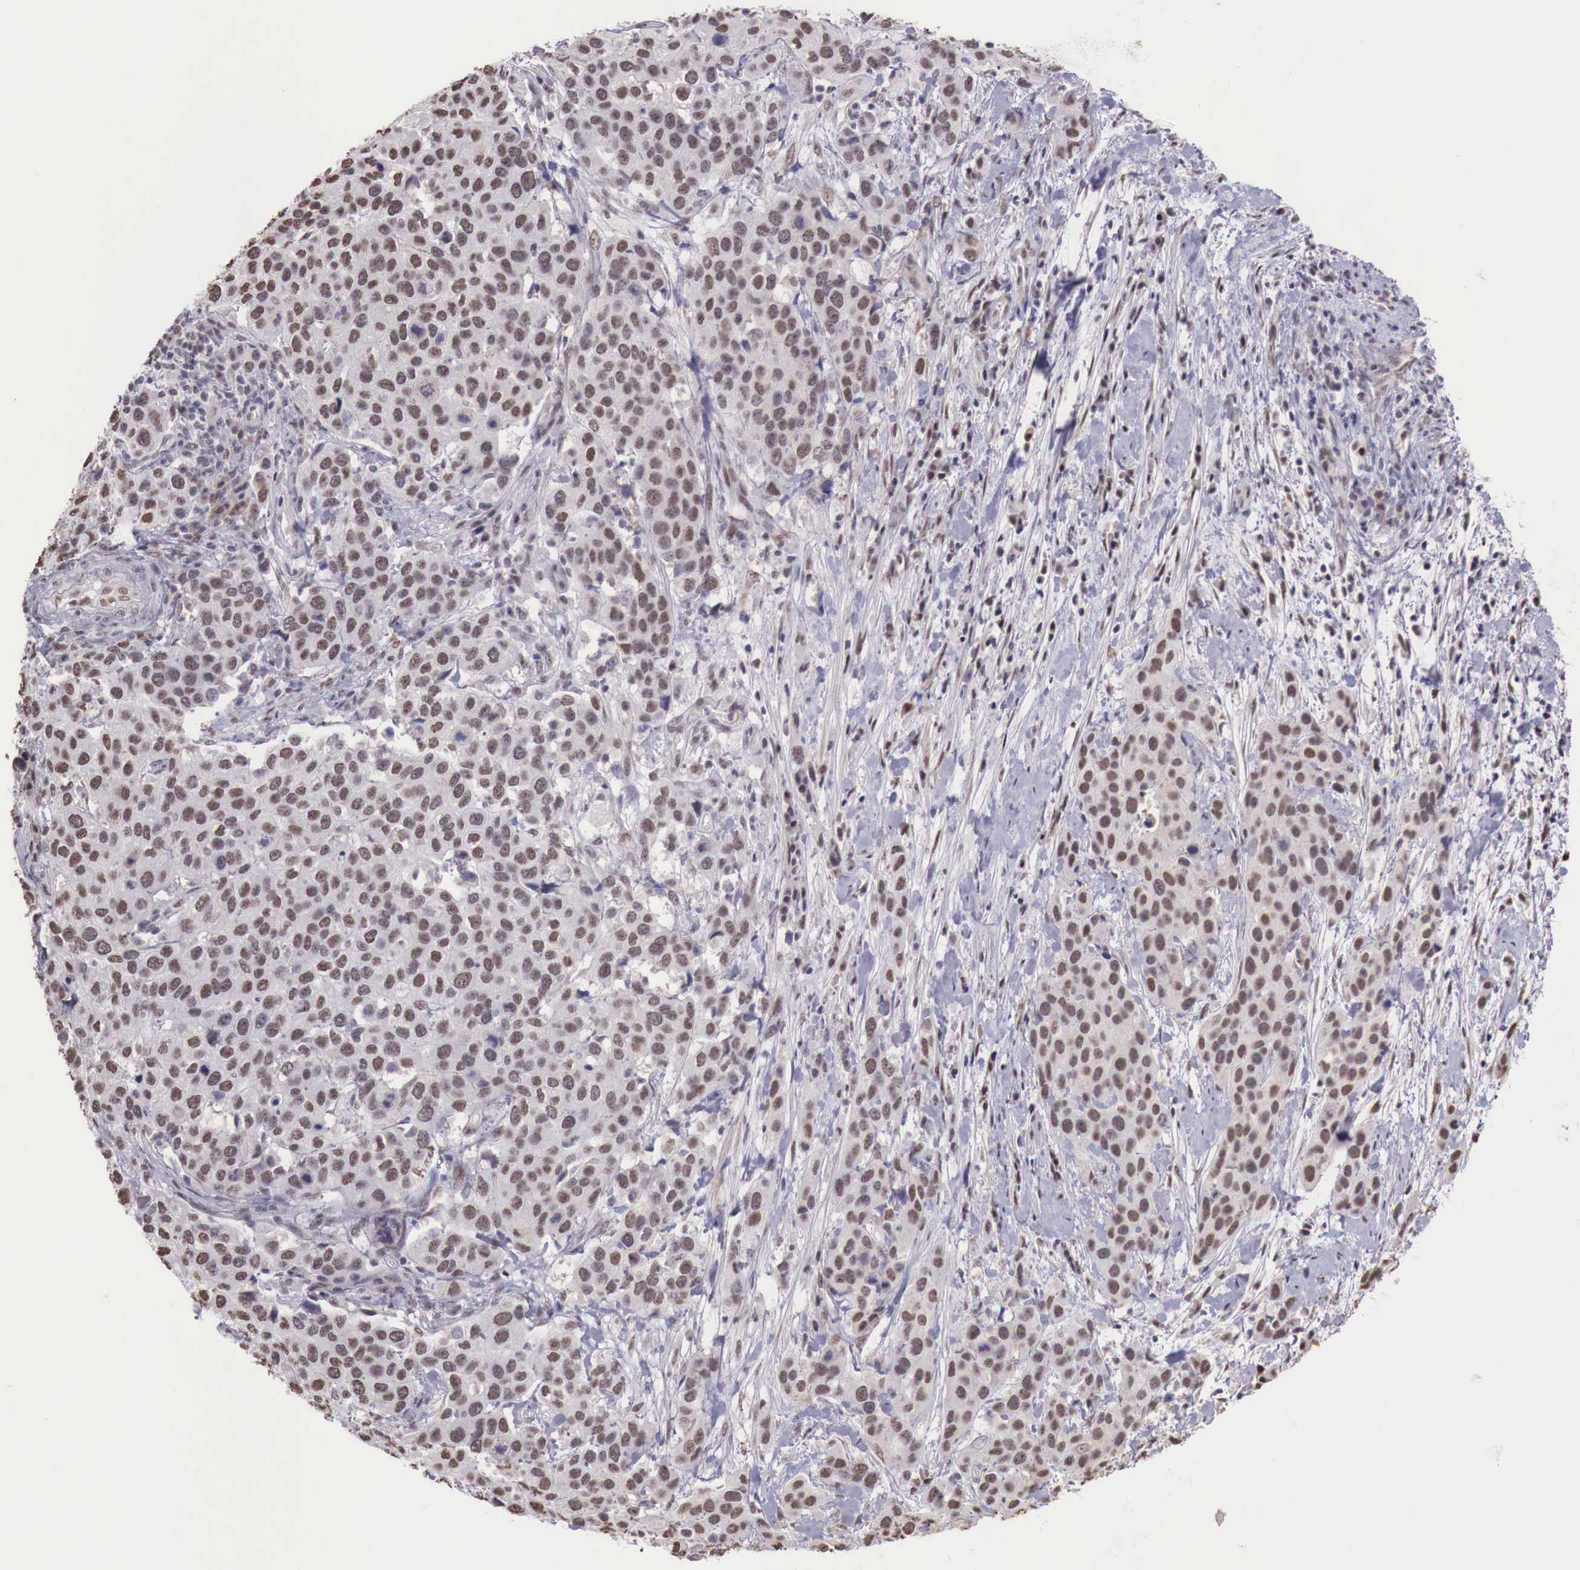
{"staining": {"intensity": "moderate", "quantity": ">75%", "location": "nuclear"}, "tissue": "cervical cancer", "cell_type": "Tumor cells", "image_type": "cancer", "snomed": [{"axis": "morphology", "description": "Squamous cell carcinoma, NOS"}, {"axis": "topography", "description": "Cervix"}], "caption": "Protein positivity by immunohistochemistry (IHC) reveals moderate nuclear expression in approximately >75% of tumor cells in cervical squamous cell carcinoma. The staining is performed using DAB brown chromogen to label protein expression. The nuclei are counter-stained blue using hematoxylin.", "gene": "FOXP2", "patient": {"sex": "female", "age": 54}}